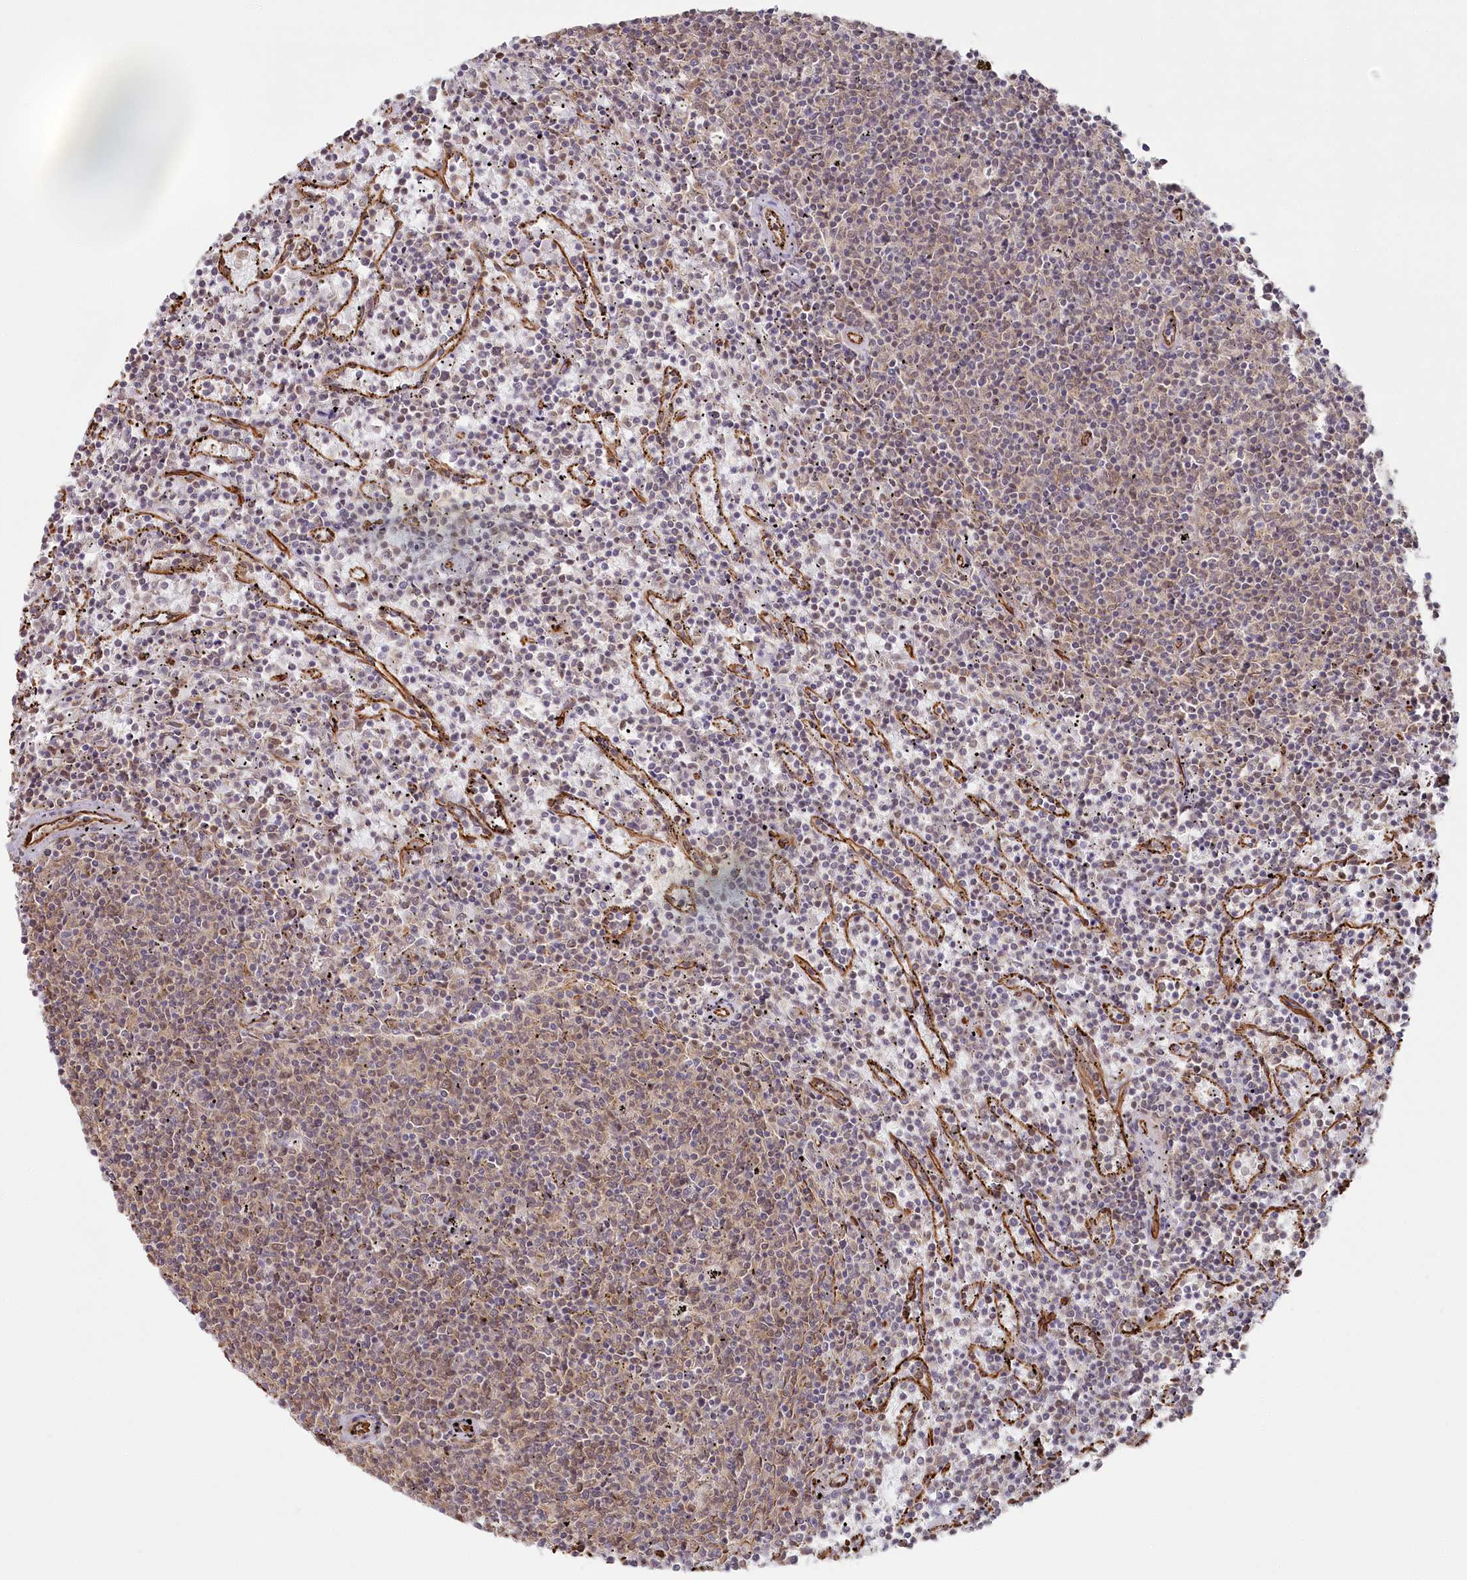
{"staining": {"intensity": "negative", "quantity": "none", "location": "none"}, "tissue": "lymphoma", "cell_type": "Tumor cells", "image_type": "cancer", "snomed": [{"axis": "morphology", "description": "Malignant lymphoma, non-Hodgkin's type, Low grade"}, {"axis": "topography", "description": "Spleen"}], "caption": "Immunohistochemistry (IHC) photomicrograph of human low-grade malignant lymphoma, non-Hodgkin's type stained for a protein (brown), which reveals no staining in tumor cells.", "gene": "TTC1", "patient": {"sex": "female", "age": 50}}